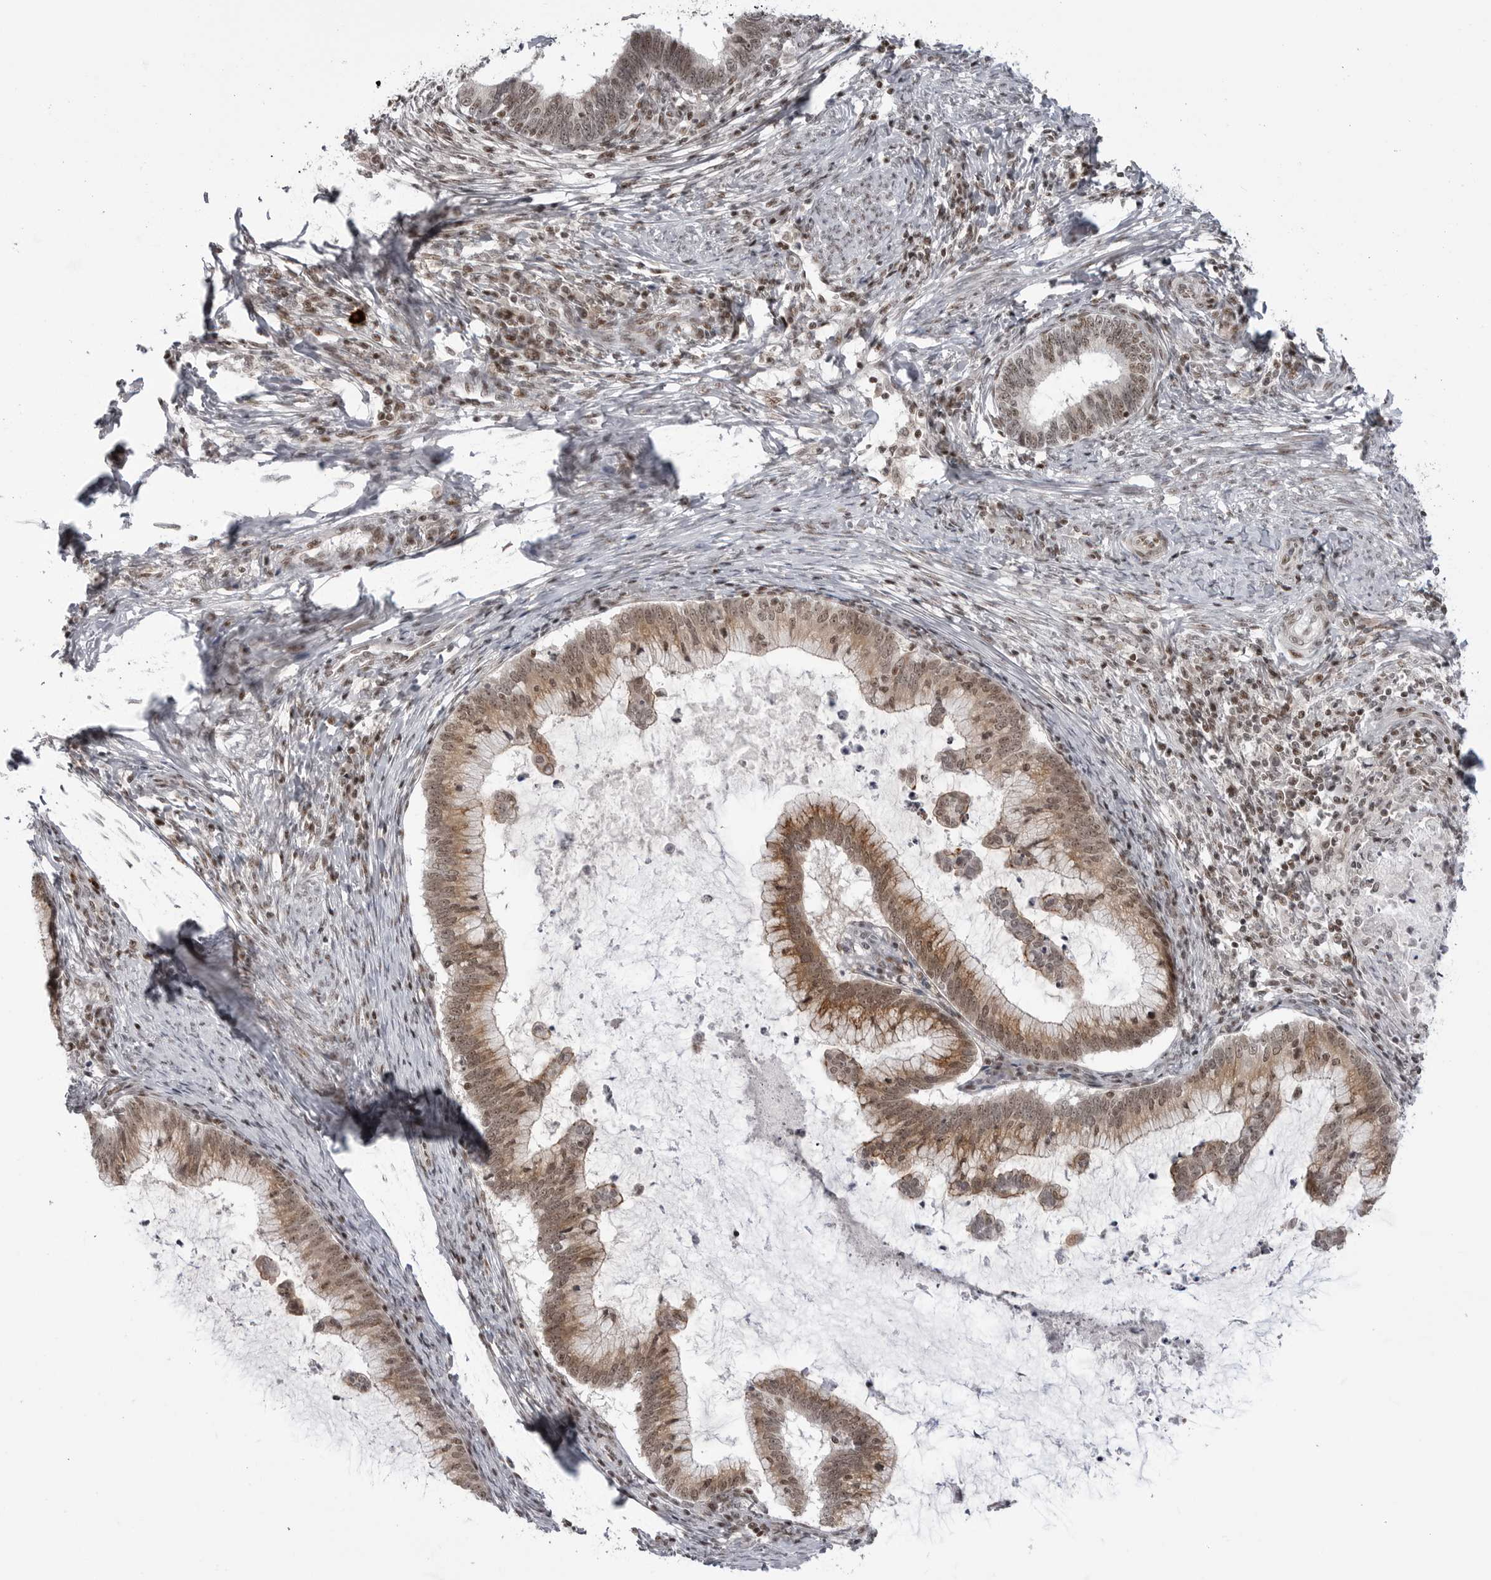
{"staining": {"intensity": "moderate", "quantity": ">75%", "location": "cytoplasmic/membranous,nuclear"}, "tissue": "cervical cancer", "cell_type": "Tumor cells", "image_type": "cancer", "snomed": [{"axis": "morphology", "description": "Adenocarcinoma, NOS"}, {"axis": "topography", "description": "Cervix"}], "caption": "Brown immunohistochemical staining in cervical cancer demonstrates moderate cytoplasmic/membranous and nuclear positivity in about >75% of tumor cells. The staining was performed using DAB to visualize the protein expression in brown, while the nuclei were stained in blue with hematoxylin (Magnification: 20x).", "gene": "TRIM66", "patient": {"sex": "female", "age": 36}}